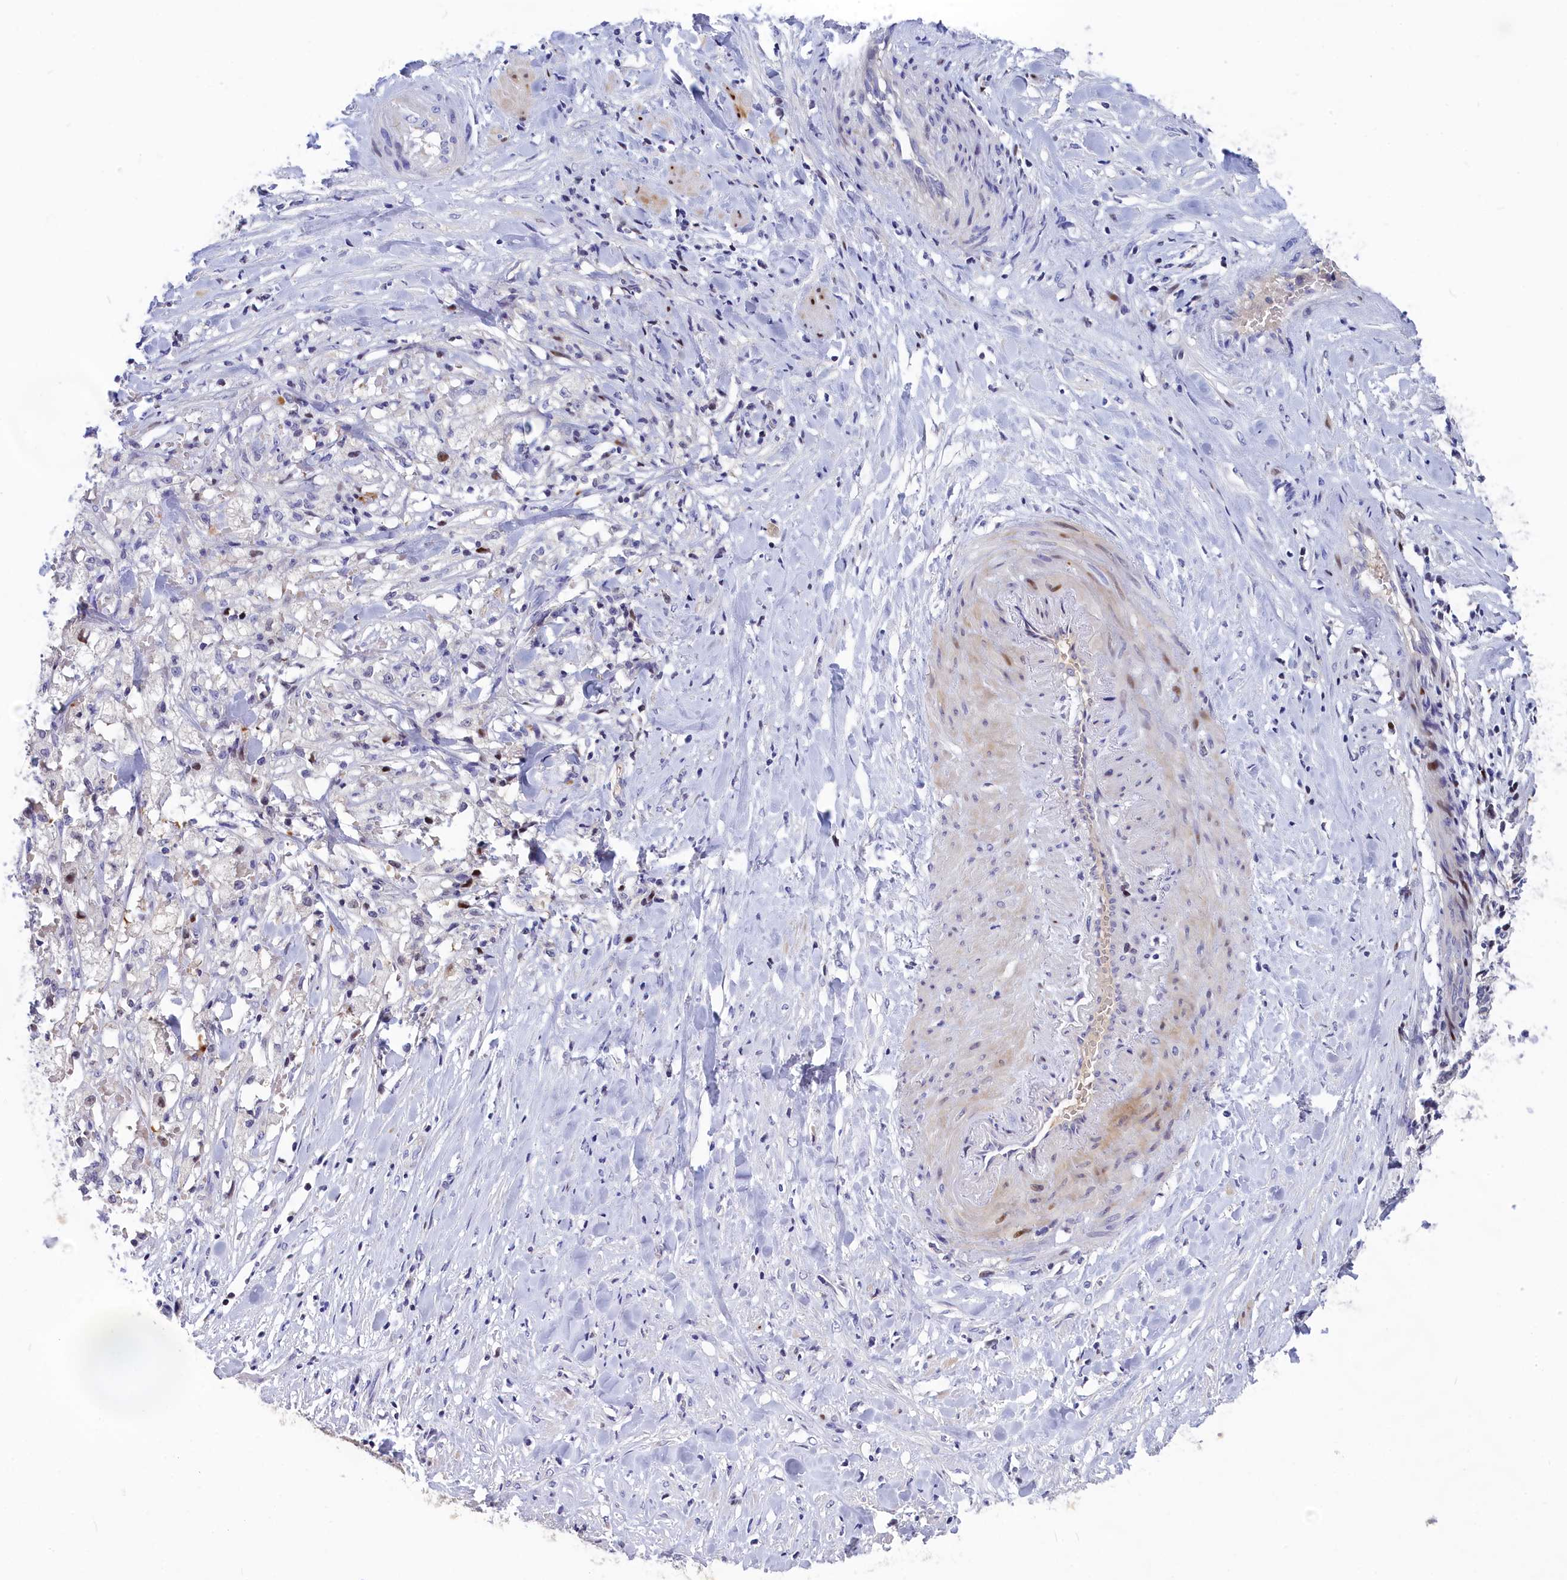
{"staining": {"intensity": "strong", "quantity": "<25%", "location": "cytoplasmic/membranous,nuclear"}, "tissue": "ovarian cancer", "cell_type": "Tumor cells", "image_type": "cancer", "snomed": [{"axis": "morphology", "description": "Cystadenocarcinoma, serous, NOS"}, {"axis": "topography", "description": "Ovary"}], "caption": "Immunohistochemical staining of human serous cystadenocarcinoma (ovarian) displays medium levels of strong cytoplasmic/membranous and nuclear protein expression in approximately <25% of tumor cells.", "gene": "NKPD1", "patient": {"sex": "female", "age": 59}}